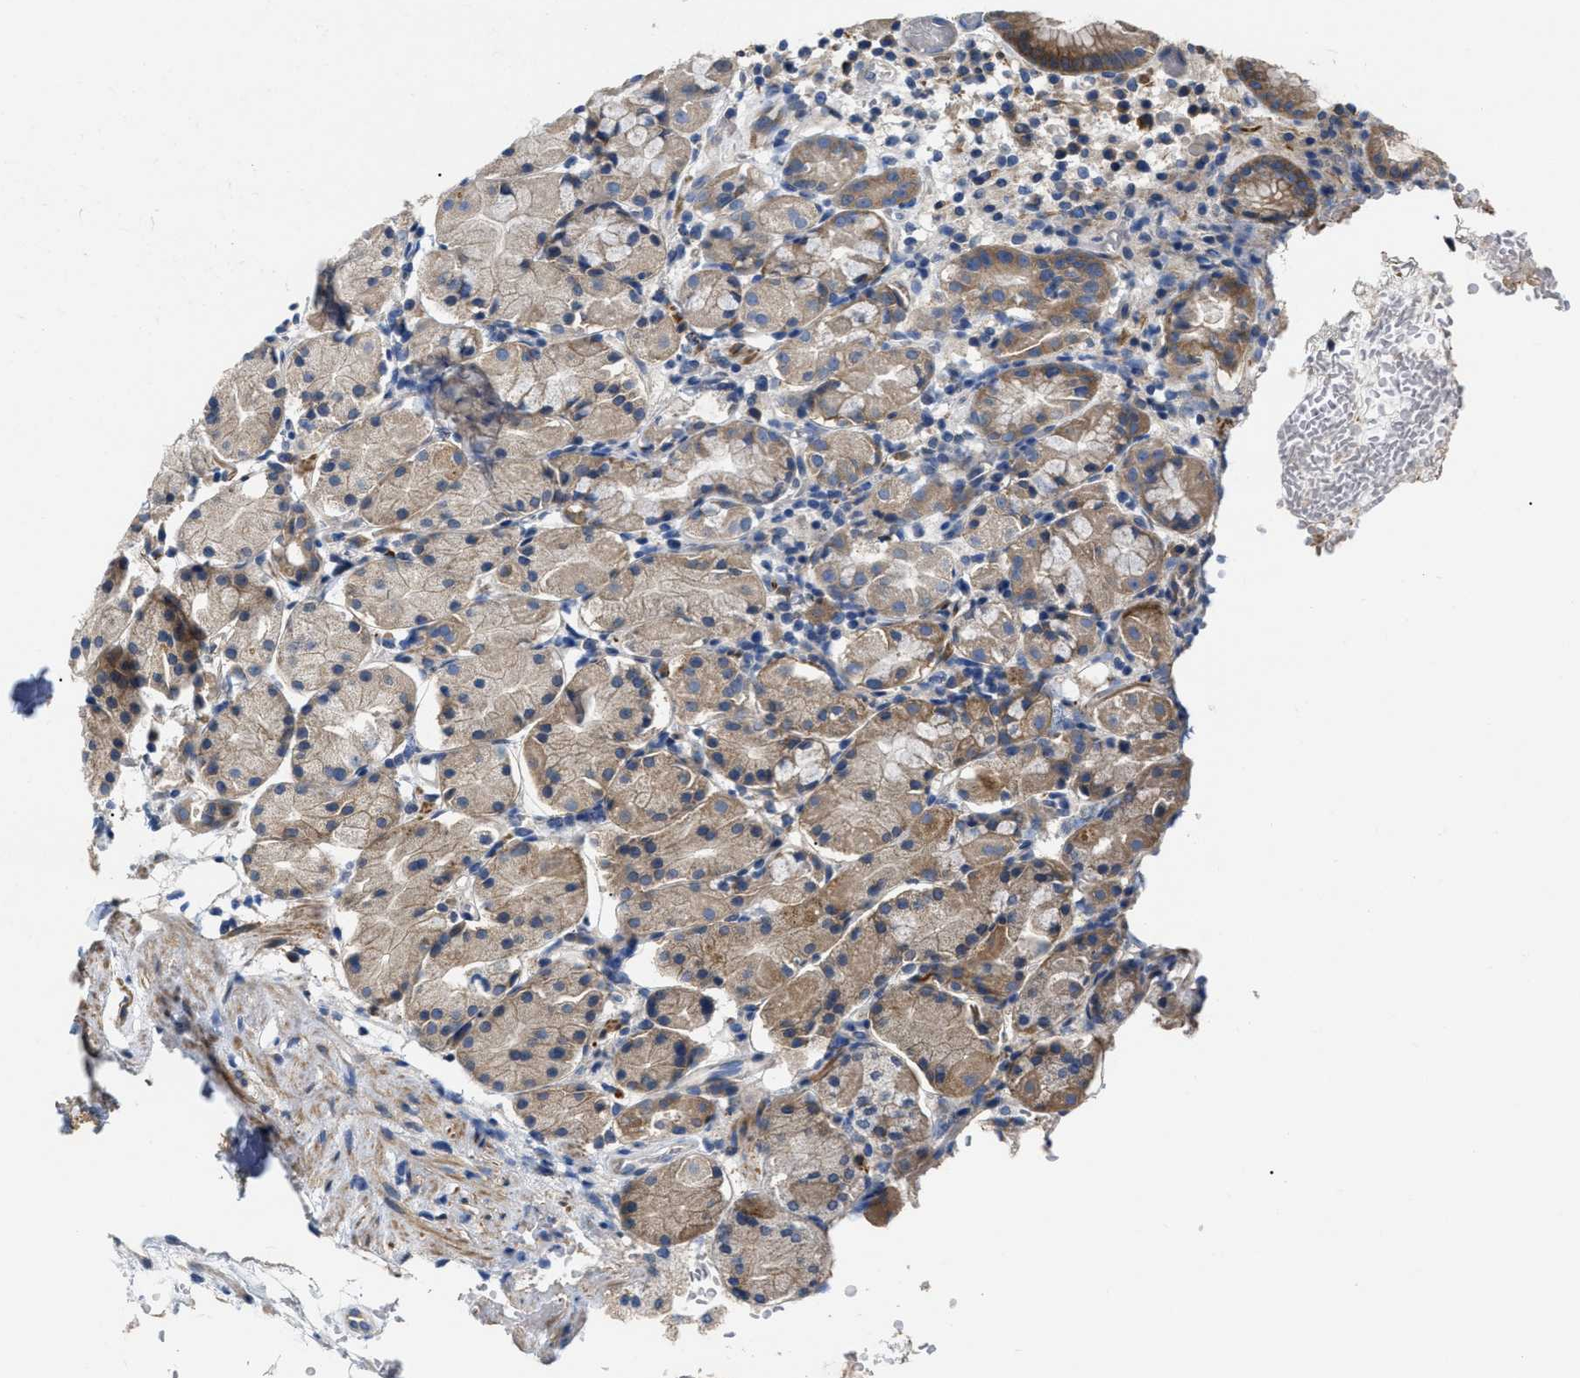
{"staining": {"intensity": "moderate", "quantity": ">75%", "location": "cytoplasmic/membranous"}, "tissue": "stomach", "cell_type": "Glandular cells", "image_type": "normal", "snomed": [{"axis": "morphology", "description": "Normal tissue, NOS"}, {"axis": "topography", "description": "Stomach"}, {"axis": "topography", "description": "Stomach, lower"}], "caption": "An image of stomach stained for a protein reveals moderate cytoplasmic/membranous brown staining in glandular cells.", "gene": "DHX58", "patient": {"sex": "female", "age": 75}}